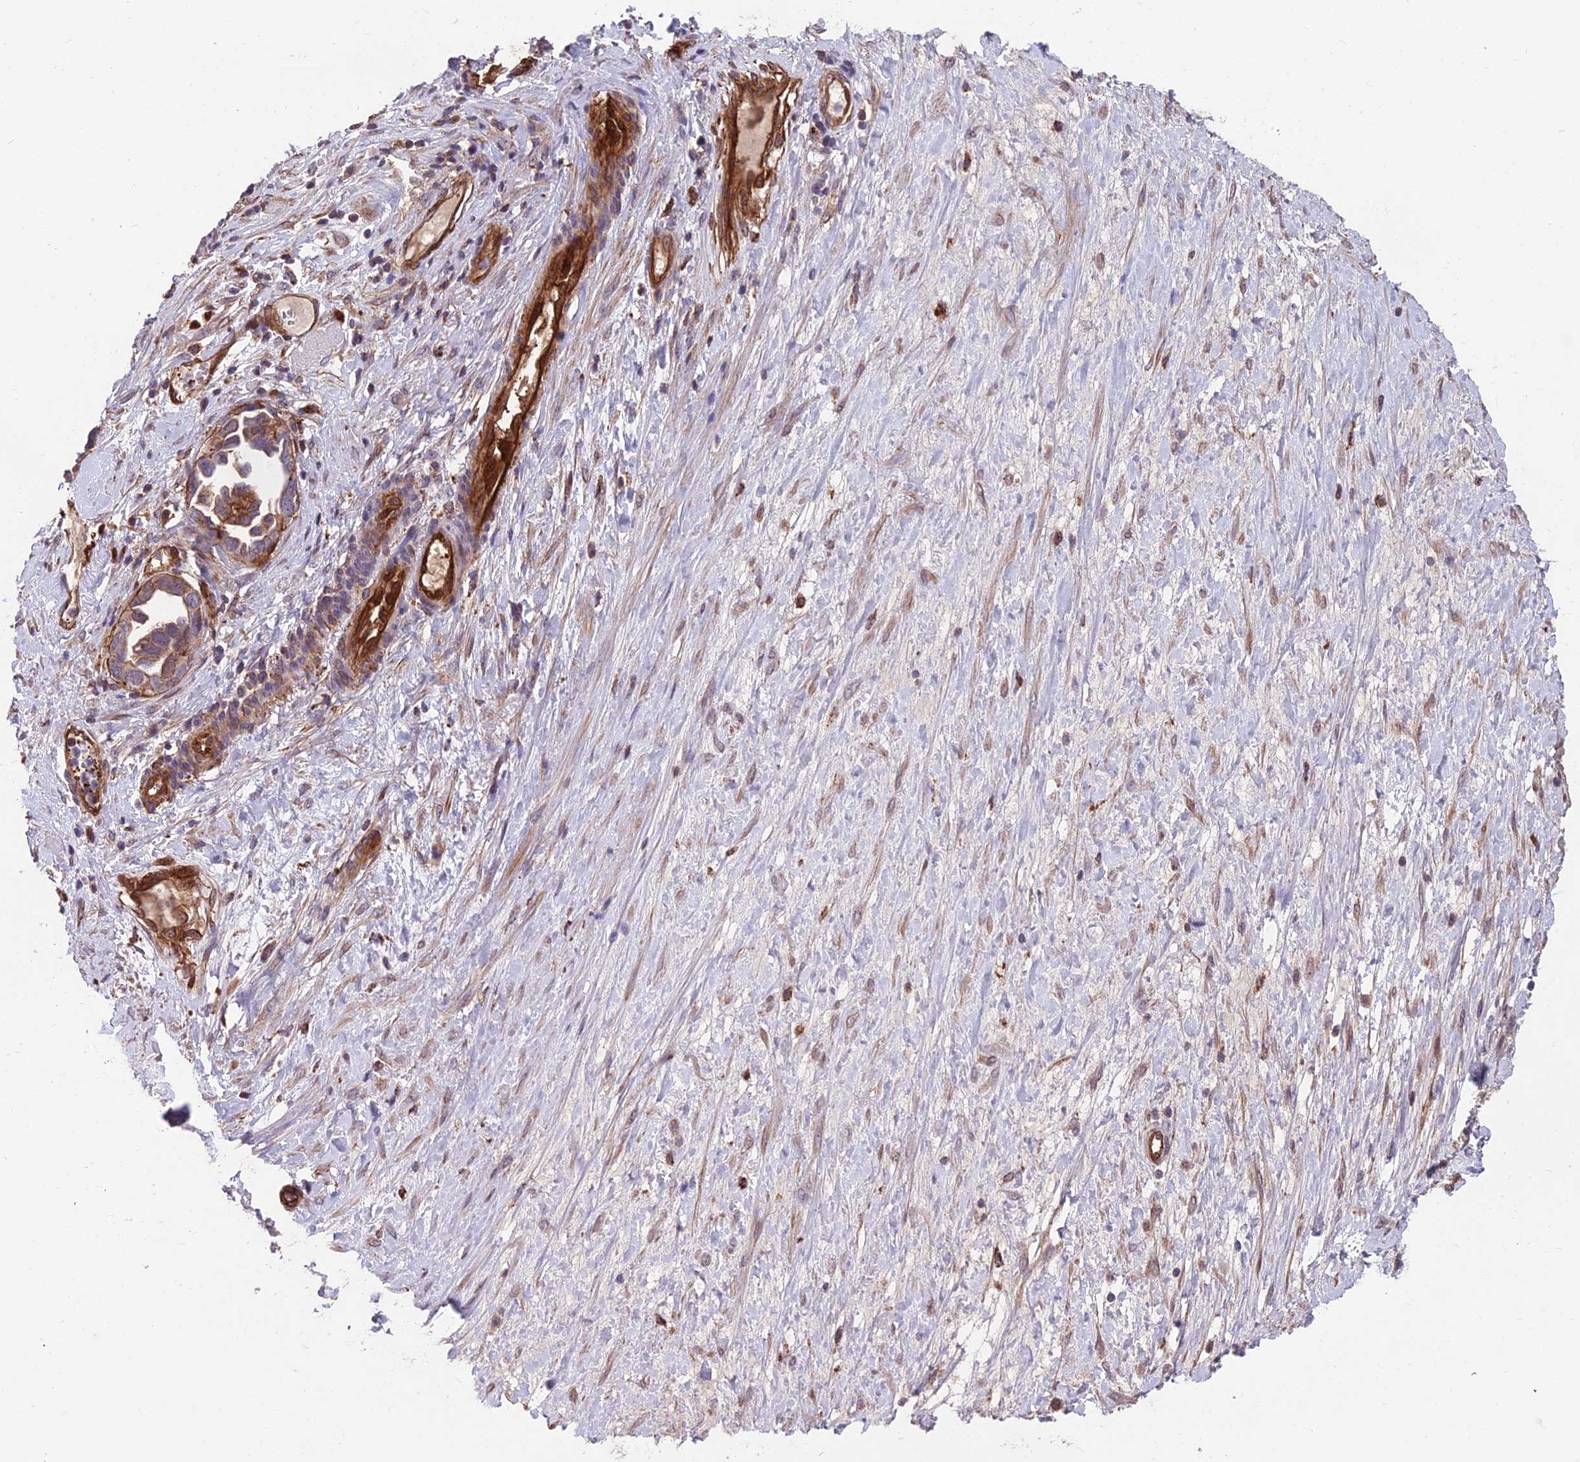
{"staining": {"intensity": "weak", "quantity": ">75%", "location": "cytoplasmic/membranous"}, "tissue": "ovarian cancer", "cell_type": "Tumor cells", "image_type": "cancer", "snomed": [{"axis": "morphology", "description": "Cystadenocarcinoma, serous, NOS"}, {"axis": "topography", "description": "Ovary"}], "caption": "Ovarian cancer (serous cystadenocarcinoma) was stained to show a protein in brown. There is low levels of weak cytoplasmic/membranous expression in about >75% of tumor cells.", "gene": "RTN4RL1", "patient": {"sex": "female", "age": 54}}